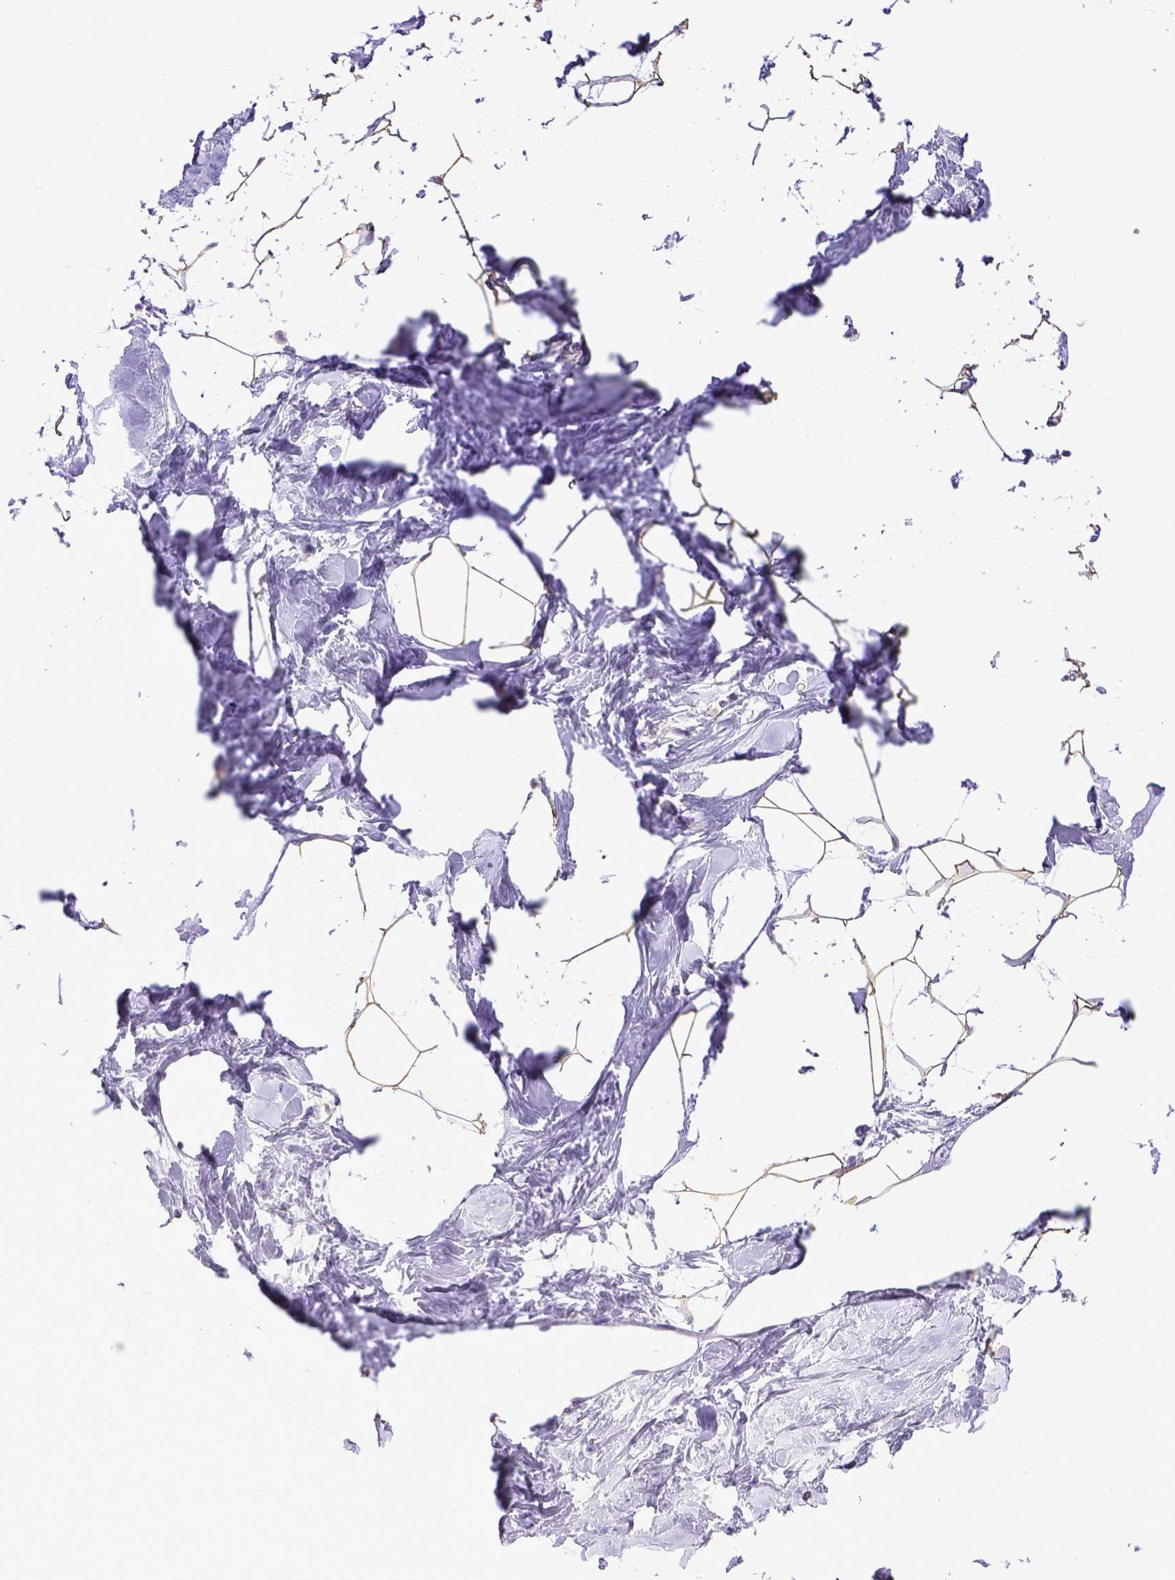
{"staining": {"intensity": "weak", "quantity": "25%-75%", "location": "cytoplasmic/membranous"}, "tissue": "breast", "cell_type": "Adipocytes", "image_type": "normal", "snomed": [{"axis": "morphology", "description": "Normal tissue, NOS"}, {"axis": "topography", "description": "Breast"}], "caption": "Immunohistochemical staining of benign human breast exhibits weak cytoplasmic/membranous protein expression in approximately 25%-75% of adipocytes.", "gene": "CD40", "patient": {"sex": "female", "age": 32}}